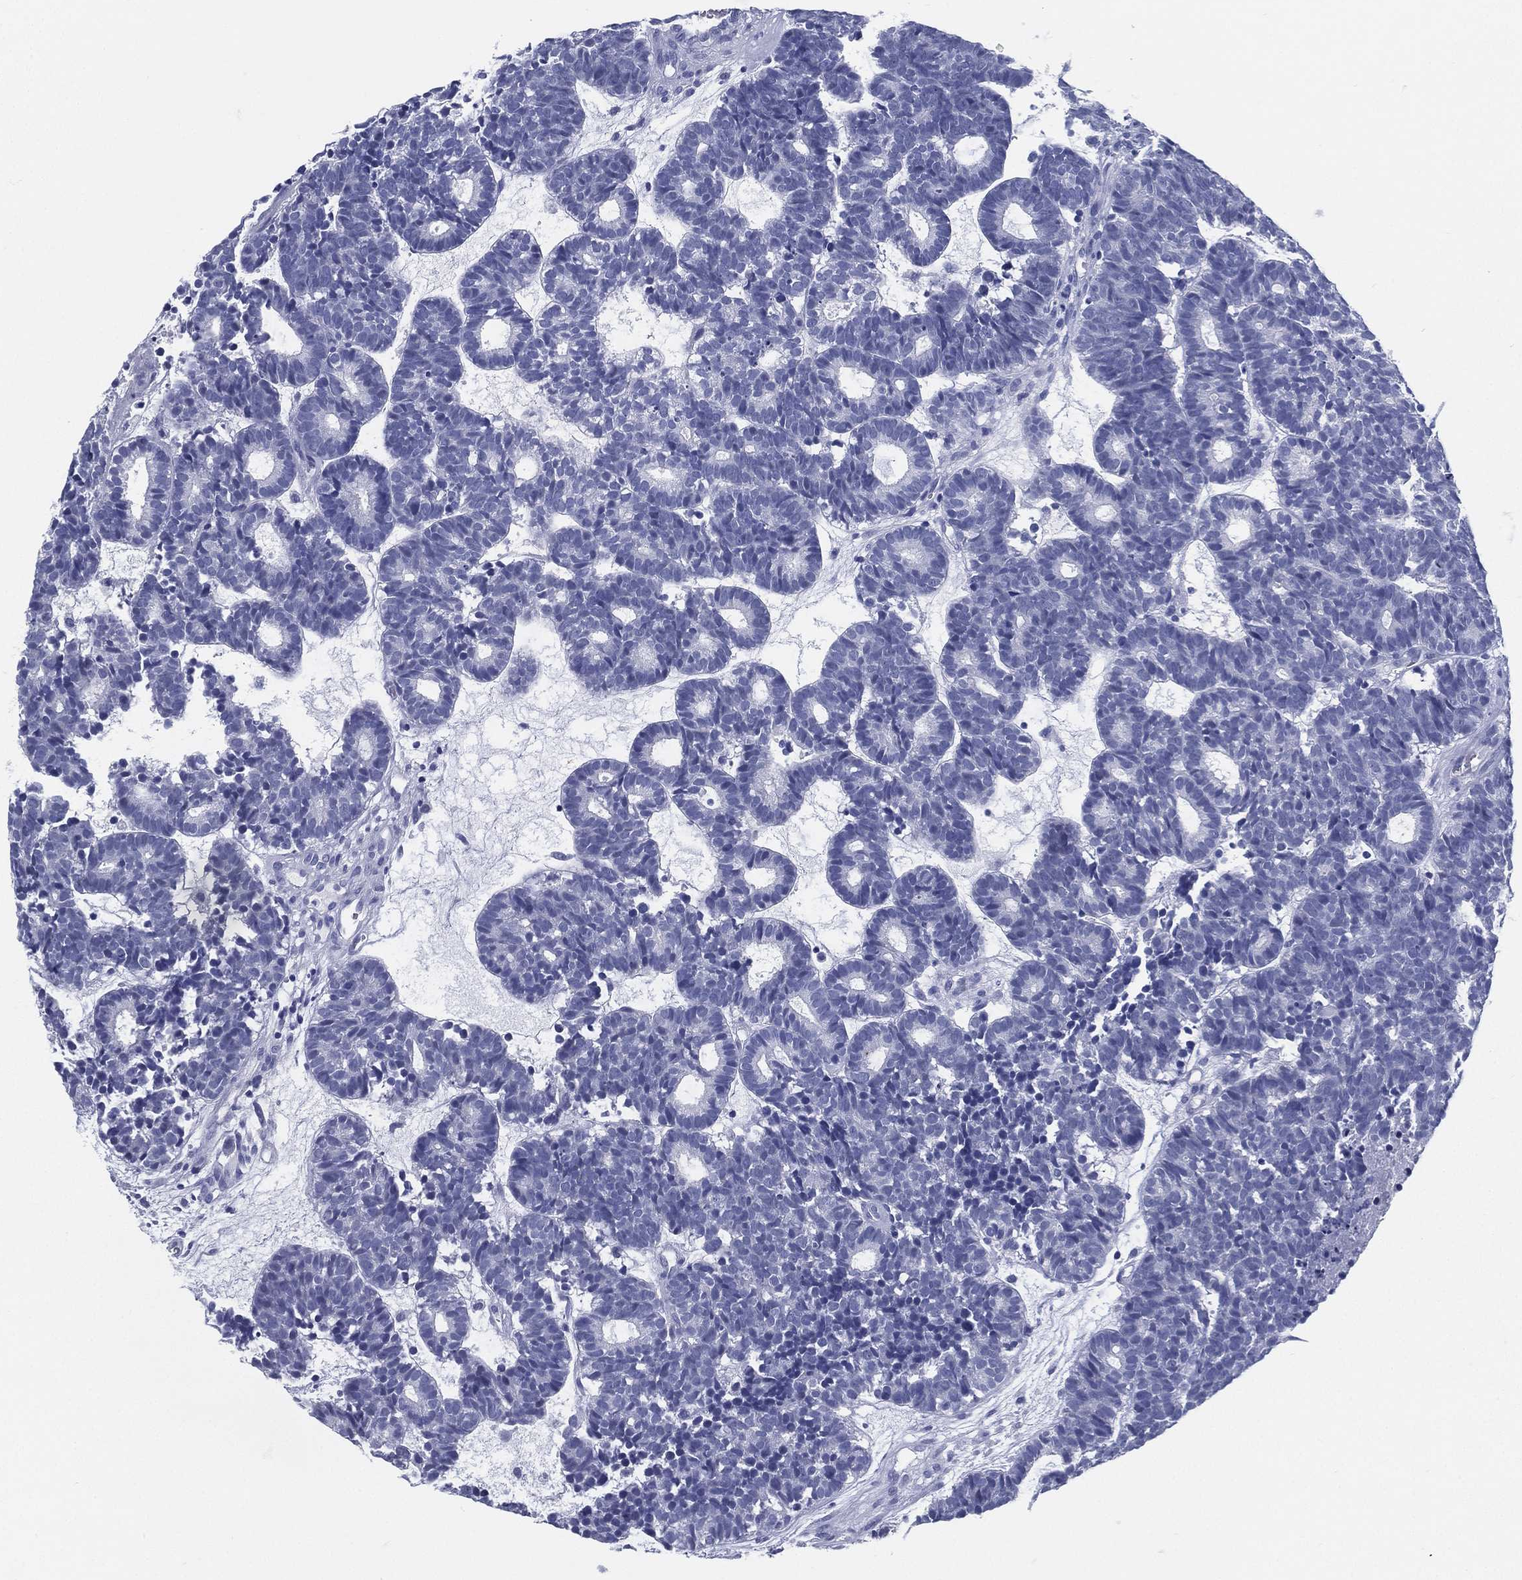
{"staining": {"intensity": "negative", "quantity": "none", "location": "none"}, "tissue": "head and neck cancer", "cell_type": "Tumor cells", "image_type": "cancer", "snomed": [{"axis": "morphology", "description": "Adenocarcinoma, NOS"}, {"axis": "topography", "description": "Head-Neck"}], "caption": "IHC image of neoplastic tissue: head and neck cancer (adenocarcinoma) stained with DAB exhibits no significant protein staining in tumor cells.", "gene": "ATP1B2", "patient": {"sex": "female", "age": 81}}